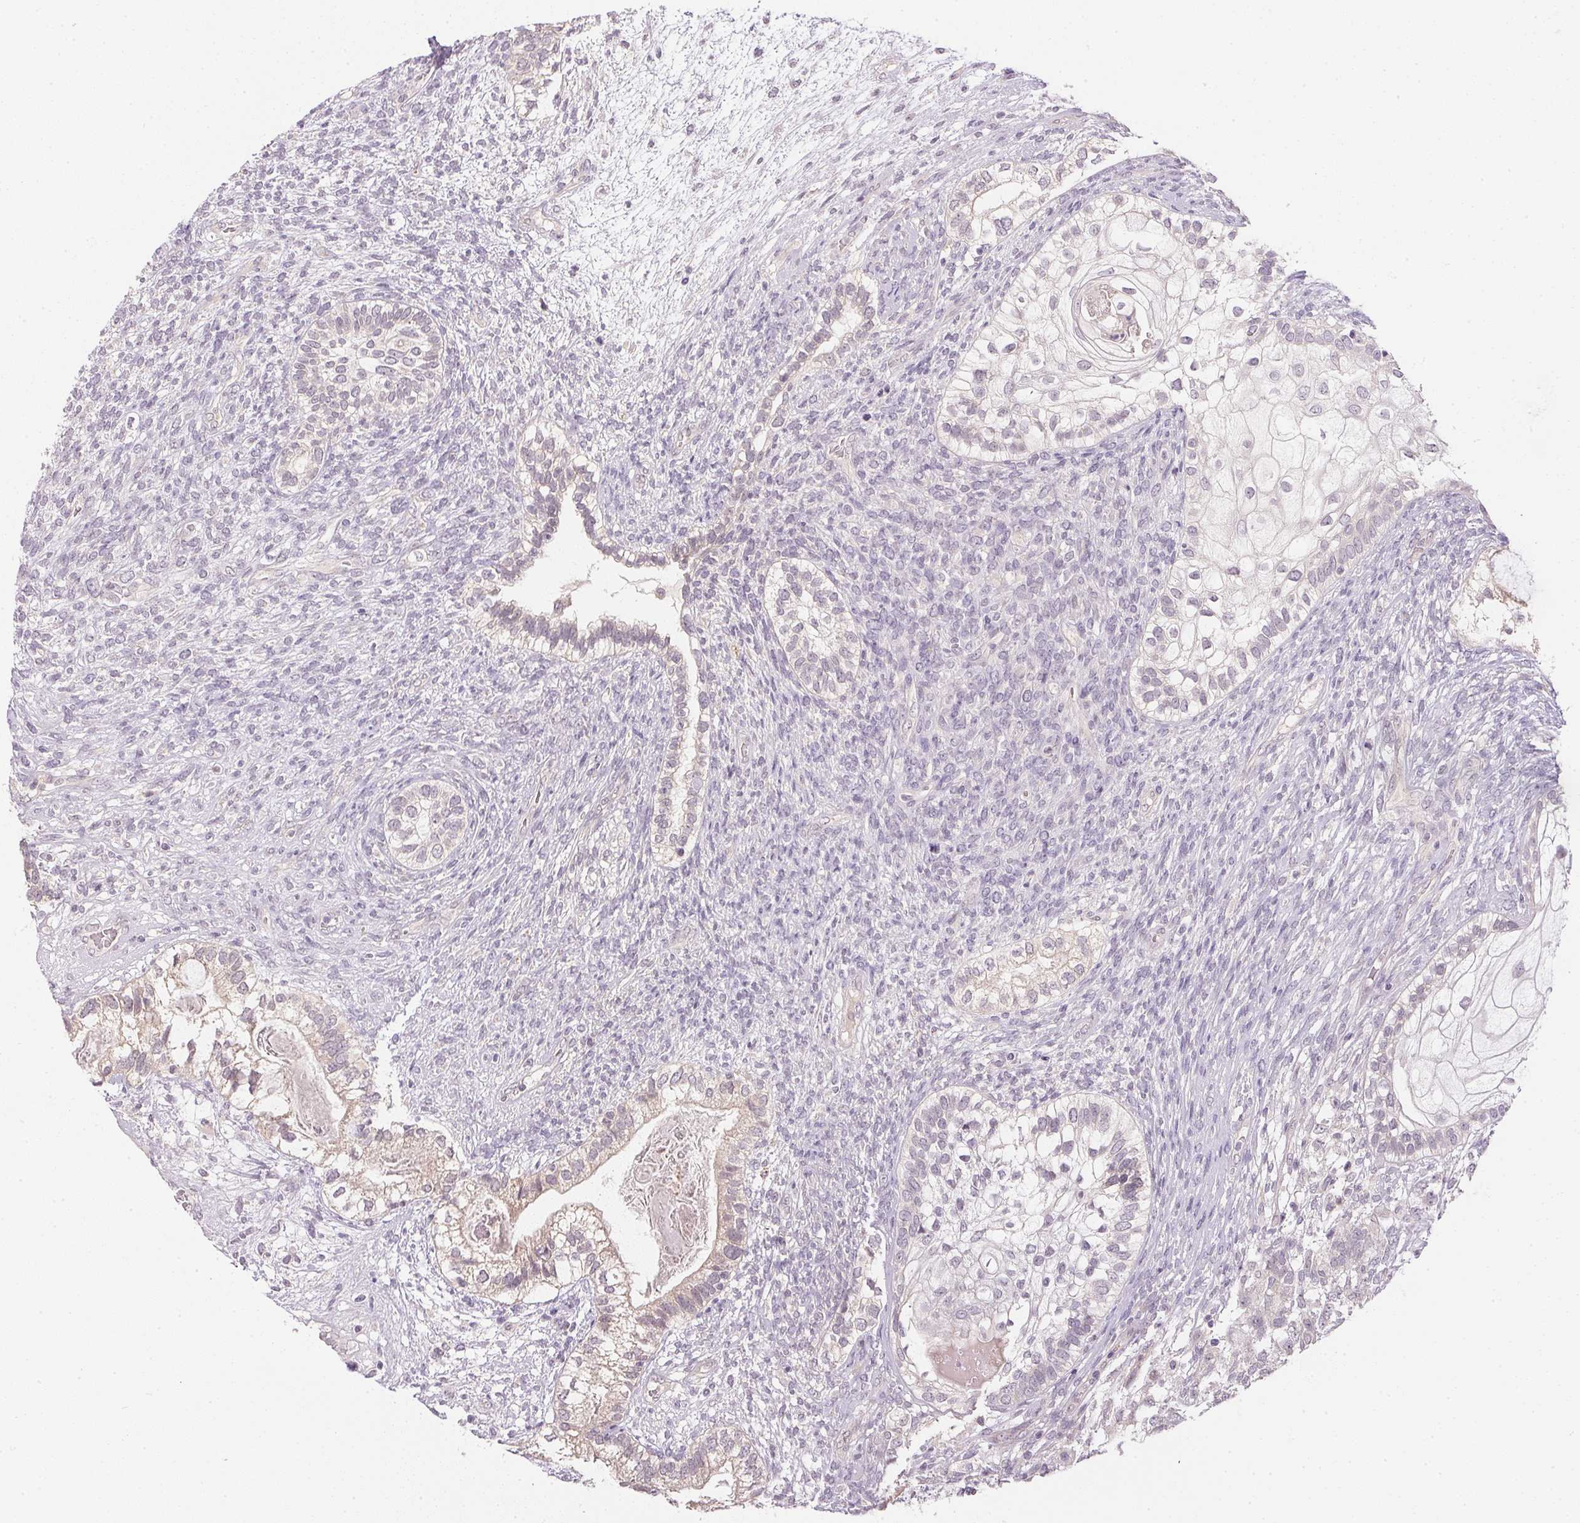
{"staining": {"intensity": "weak", "quantity": "<25%", "location": "cytoplasmic/membranous"}, "tissue": "testis cancer", "cell_type": "Tumor cells", "image_type": "cancer", "snomed": [{"axis": "morphology", "description": "Seminoma, NOS"}, {"axis": "morphology", "description": "Carcinoma, Embryonal, NOS"}, {"axis": "topography", "description": "Testis"}], "caption": "IHC micrograph of neoplastic tissue: testis cancer stained with DAB (3,3'-diaminobenzidine) reveals no significant protein positivity in tumor cells.", "gene": "TTC23L", "patient": {"sex": "male", "age": 41}}